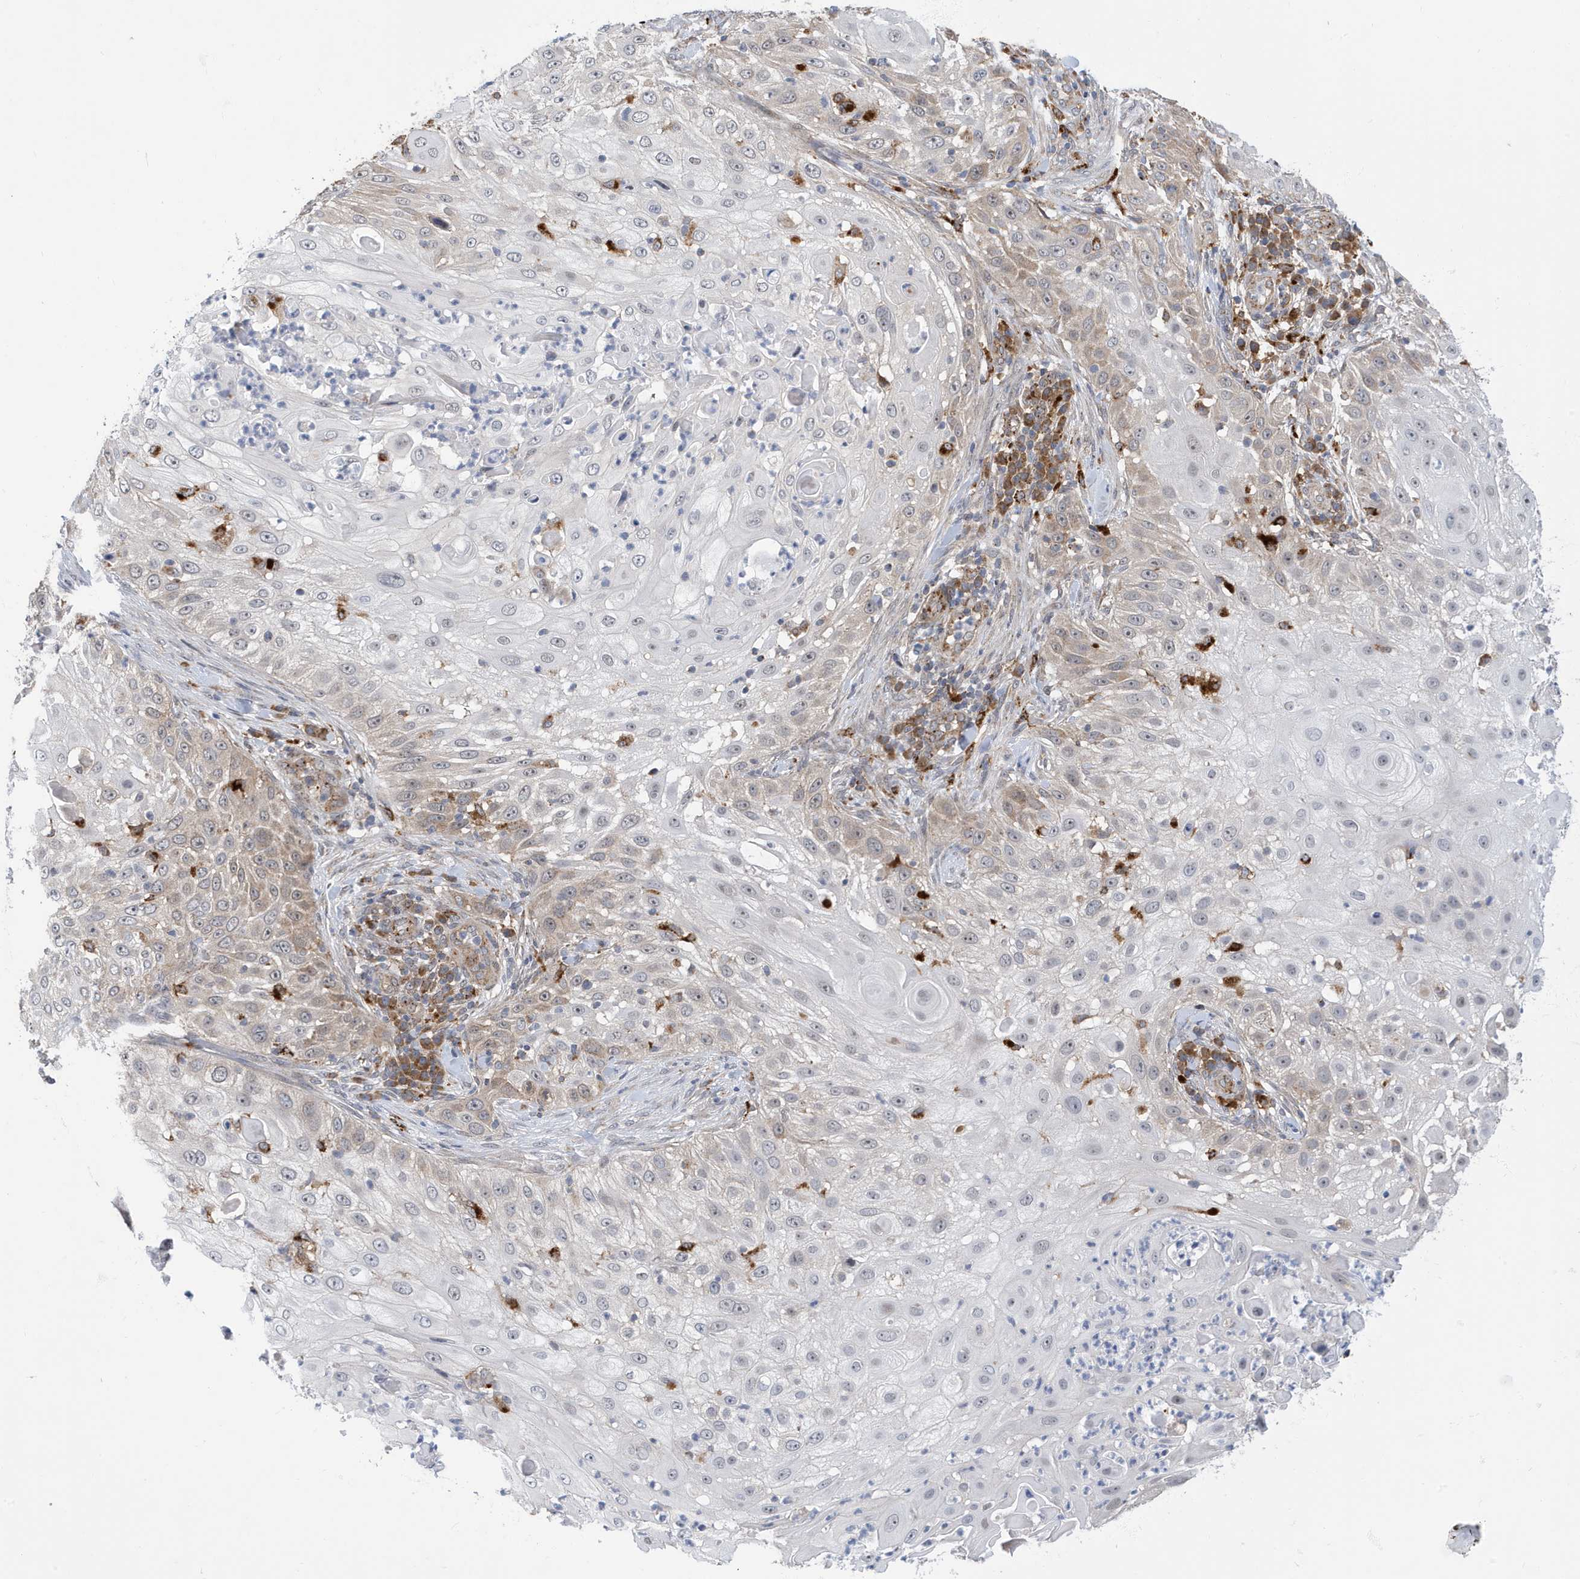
{"staining": {"intensity": "moderate", "quantity": "<25%", "location": "cytoplasmic/membranous"}, "tissue": "skin cancer", "cell_type": "Tumor cells", "image_type": "cancer", "snomed": [{"axis": "morphology", "description": "Squamous cell carcinoma, NOS"}, {"axis": "topography", "description": "Skin"}], "caption": "The photomicrograph displays staining of squamous cell carcinoma (skin), revealing moderate cytoplasmic/membranous protein expression (brown color) within tumor cells.", "gene": "ZNF507", "patient": {"sex": "female", "age": 44}}